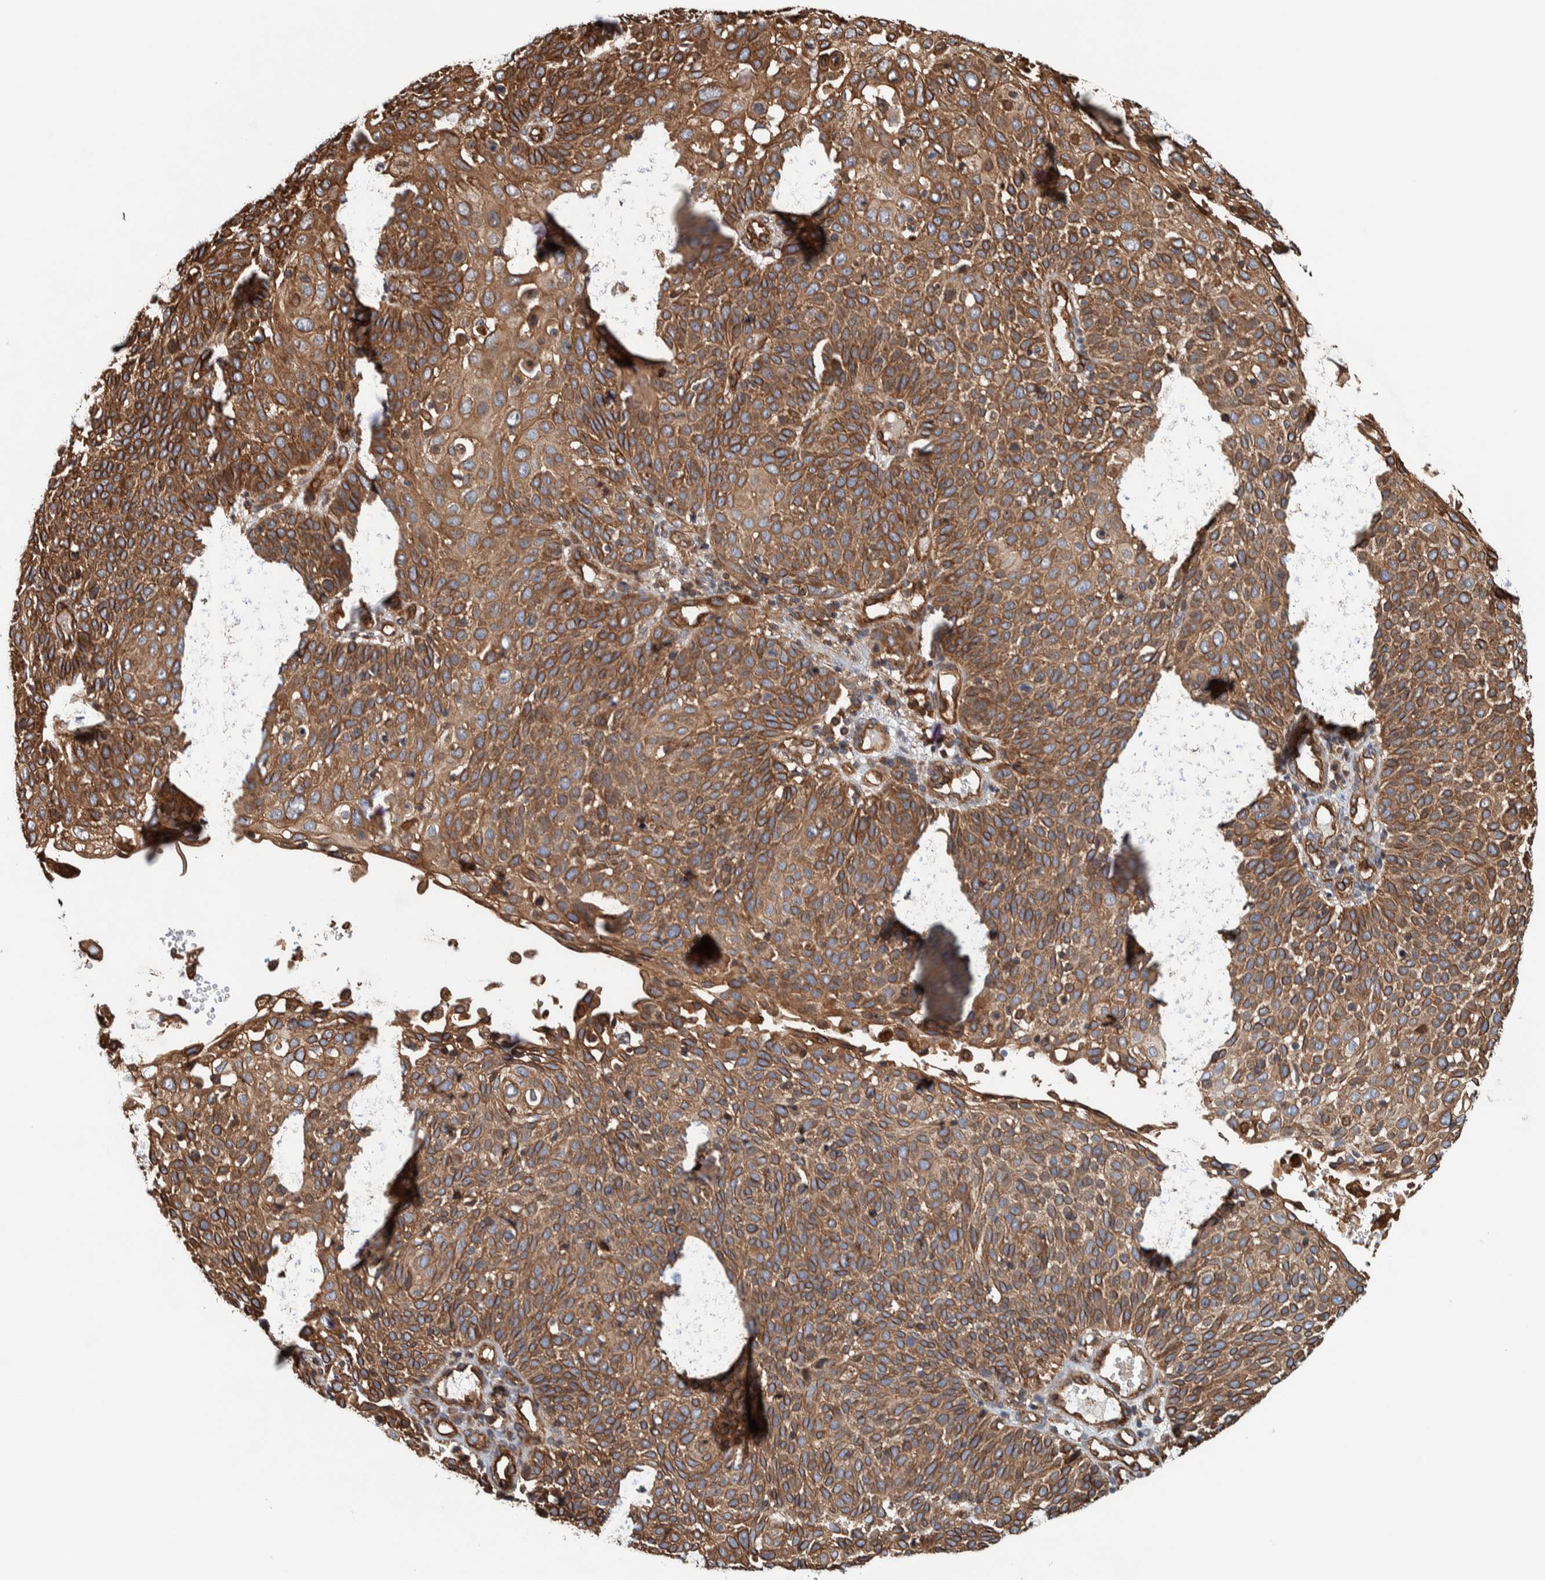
{"staining": {"intensity": "moderate", "quantity": ">75%", "location": "cytoplasmic/membranous"}, "tissue": "cervical cancer", "cell_type": "Tumor cells", "image_type": "cancer", "snomed": [{"axis": "morphology", "description": "Squamous cell carcinoma, NOS"}, {"axis": "topography", "description": "Cervix"}], "caption": "Protein staining of cervical squamous cell carcinoma tissue exhibits moderate cytoplasmic/membranous staining in about >75% of tumor cells.", "gene": "PKD1L1", "patient": {"sex": "female", "age": 74}}